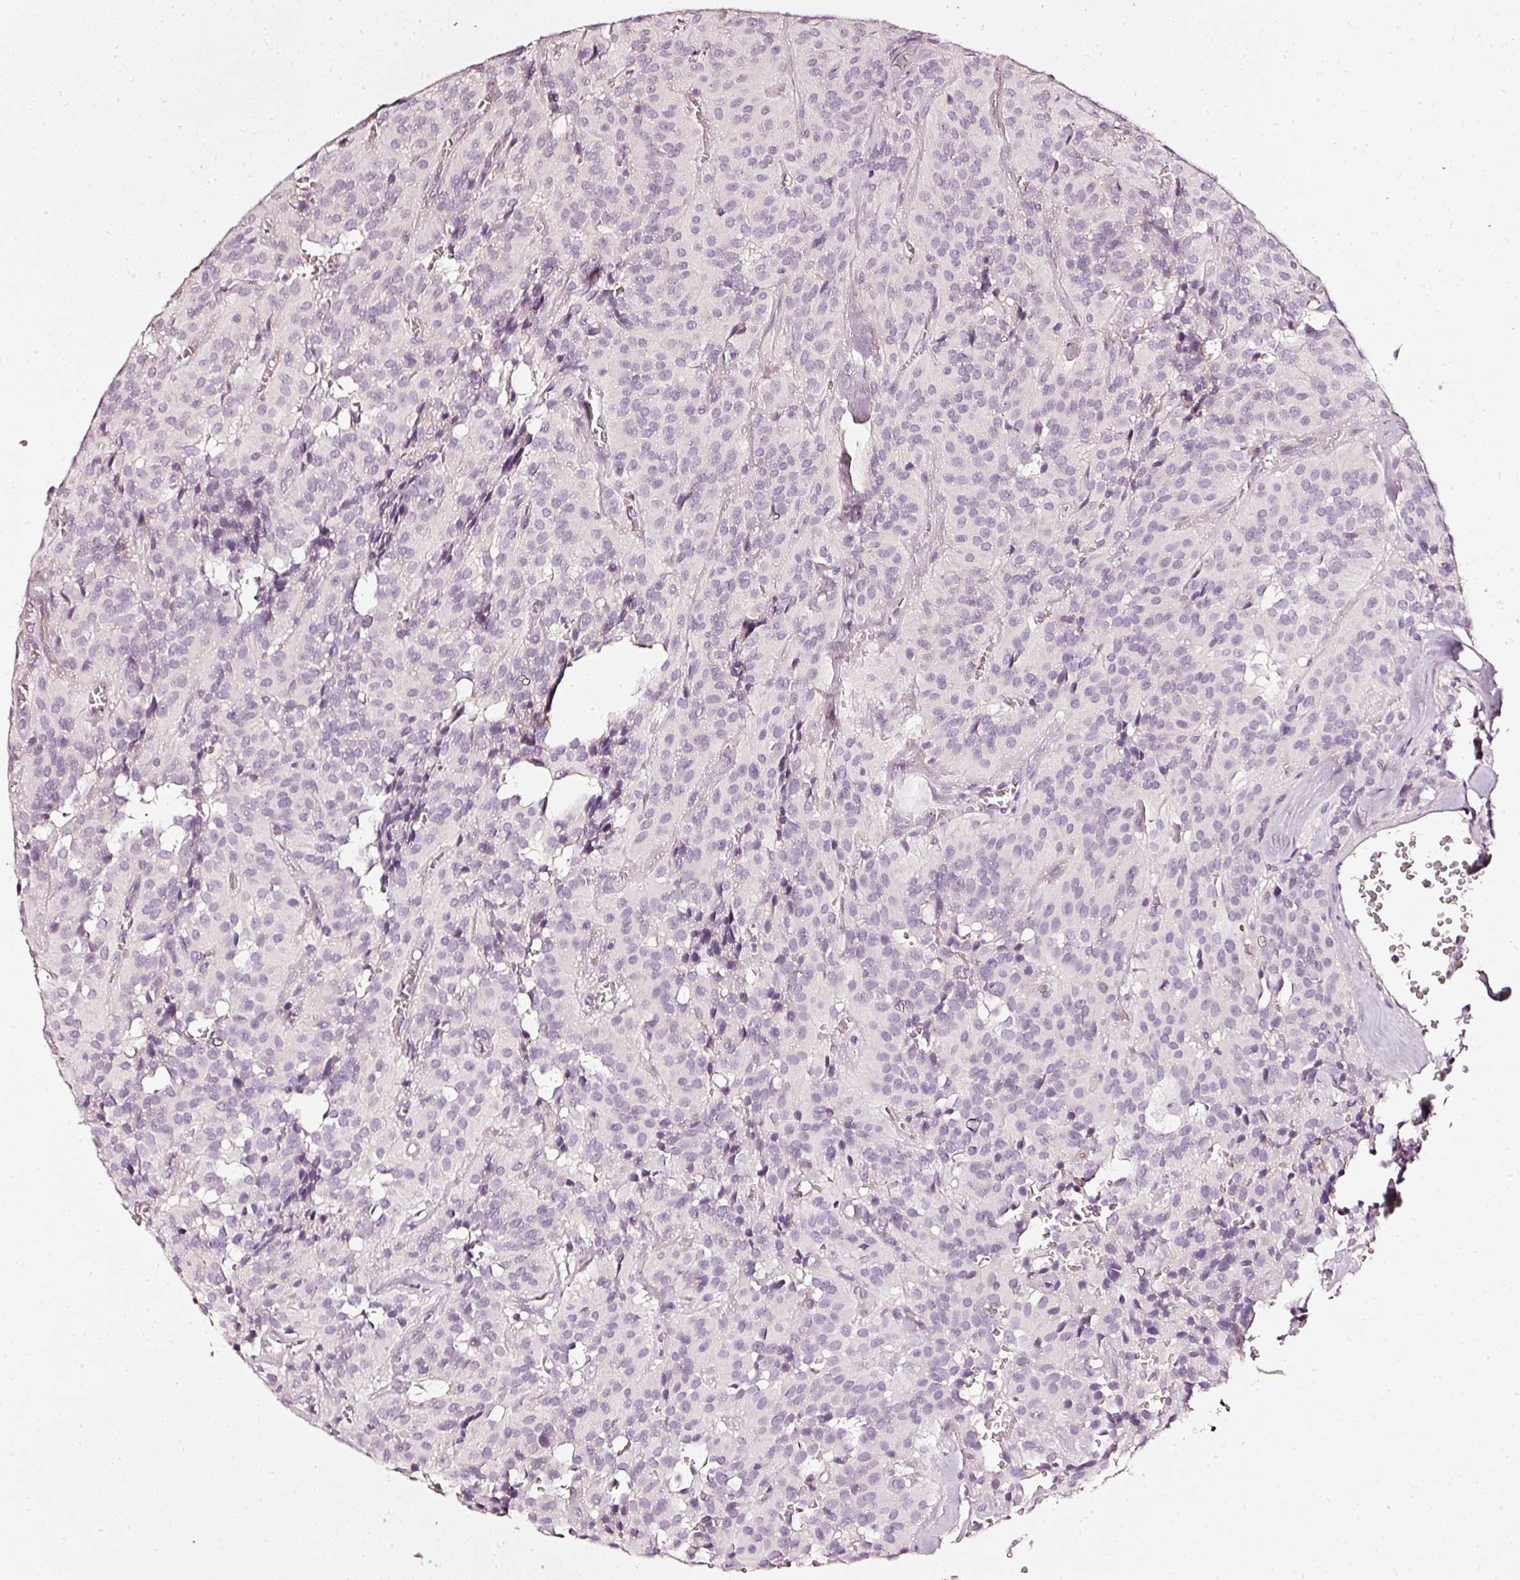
{"staining": {"intensity": "negative", "quantity": "none", "location": "none"}, "tissue": "glioma", "cell_type": "Tumor cells", "image_type": "cancer", "snomed": [{"axis": "morphology", "description": "Glioma, malignant, Low grade"}, {"axis": "topography", "description": "Brain"}], "caption": "This is a histopathology image of IHC staining of glioma, which shows no positivity in tumor cells.", "gene": "CNP", "patient": {"sex": "male", "age": 42}}